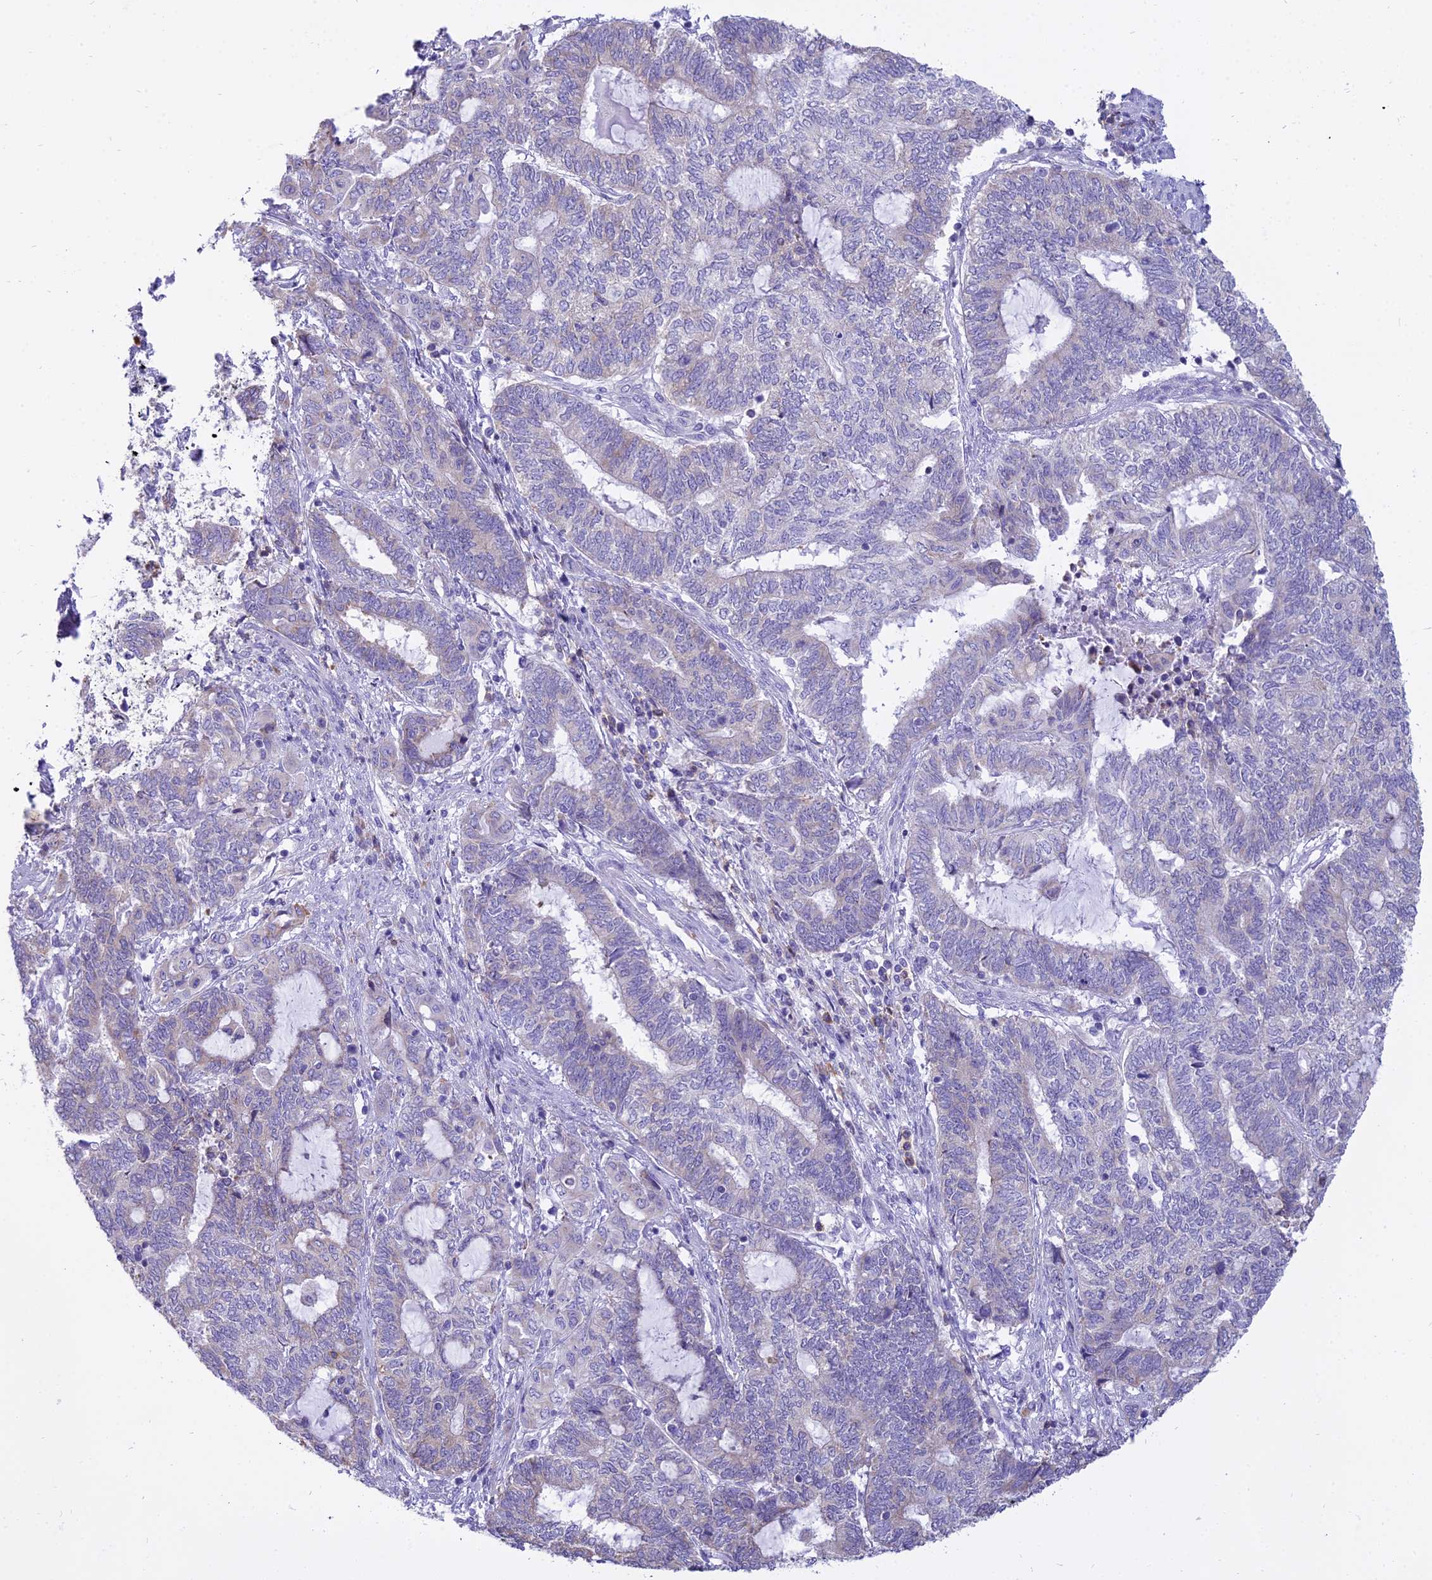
{"staining": {"intensity": "negative", "quantity": "none", "location": "none"}, "tissue": "endometrial cancer", "cell_type": "Tumor cells", "image_type": "cancer", "snomed": [{"axis": "morphology", "description": "Adenocarcinoma, NOS"}, {"axis": "topography", "description": "Uterus"}, {"axis": "topography", "description": "Endometrium"}], "caption": "DAB (3,3'-diaminobenzidine) immunohistochemical staining of endometrial cancer (adenocarcinoma) reveals no significant expression in tumor cells. (IHC, brightfield microscopy, high magnification).", "gene": "CD5", "patient": {"sex": "female", "age": 70}}